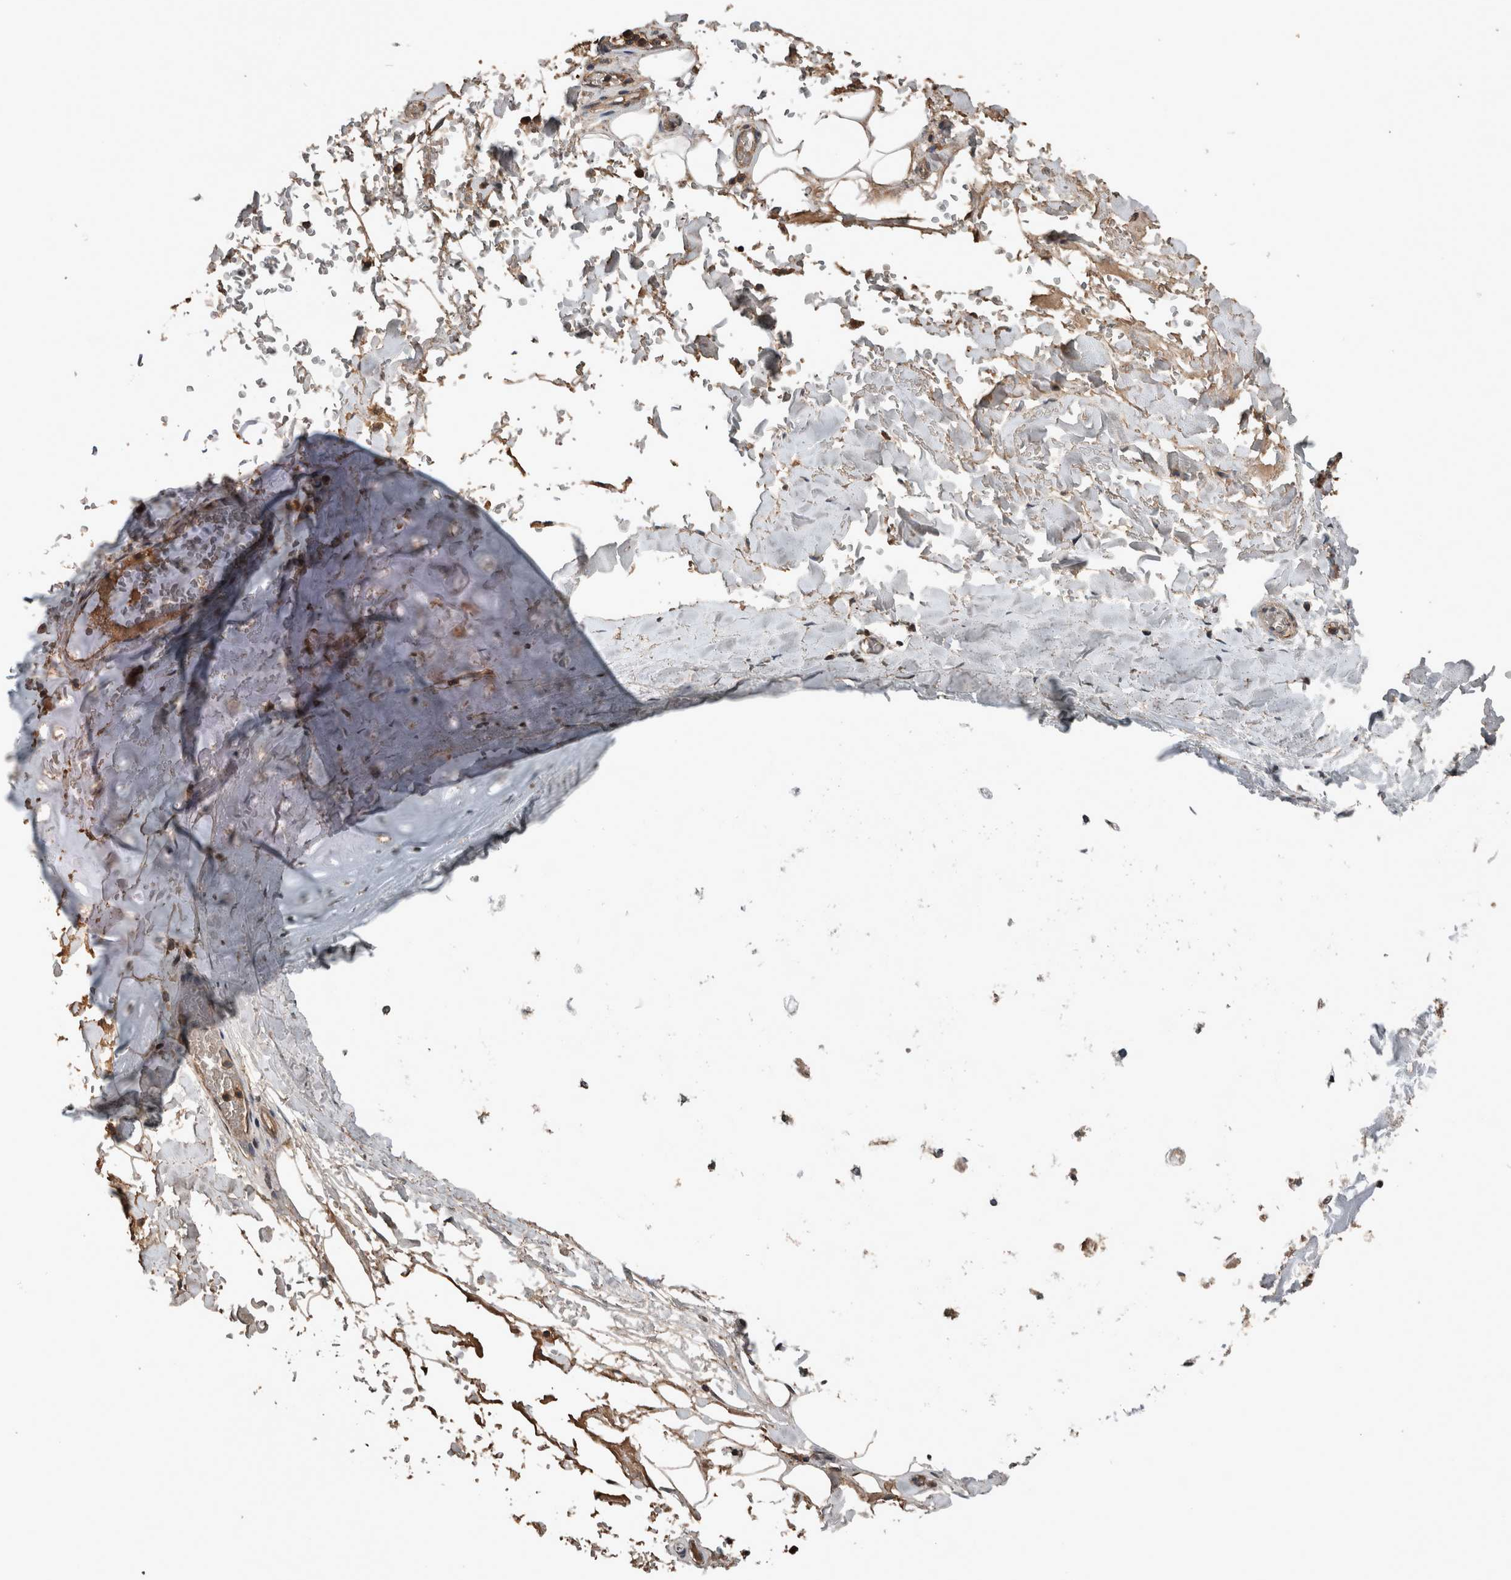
{"staining": {"intensity": "weak", "quantity": "25%-75%", "location": "cytoplasmic/membranous"}, "tissue": "adipose tissue", "cell_type": "Adipocytes", "image_type": "normal", "snomed": [{"axis": "morphology", "description": "Normal tissue, NOS"}, {"axis": "topography", "description": "Cartilage tissue"}], "caption": "This micrograph demonstrates normal adipose tissue stained with immunohistochemistry to label a protein in brown. The cytoplasmic/membranous of adipocytes show weak positivity for the protein. Nuclei are counter-stained blue.", "gene": "FGFRL1", "patient": {"sex": "female", "age": 63}}